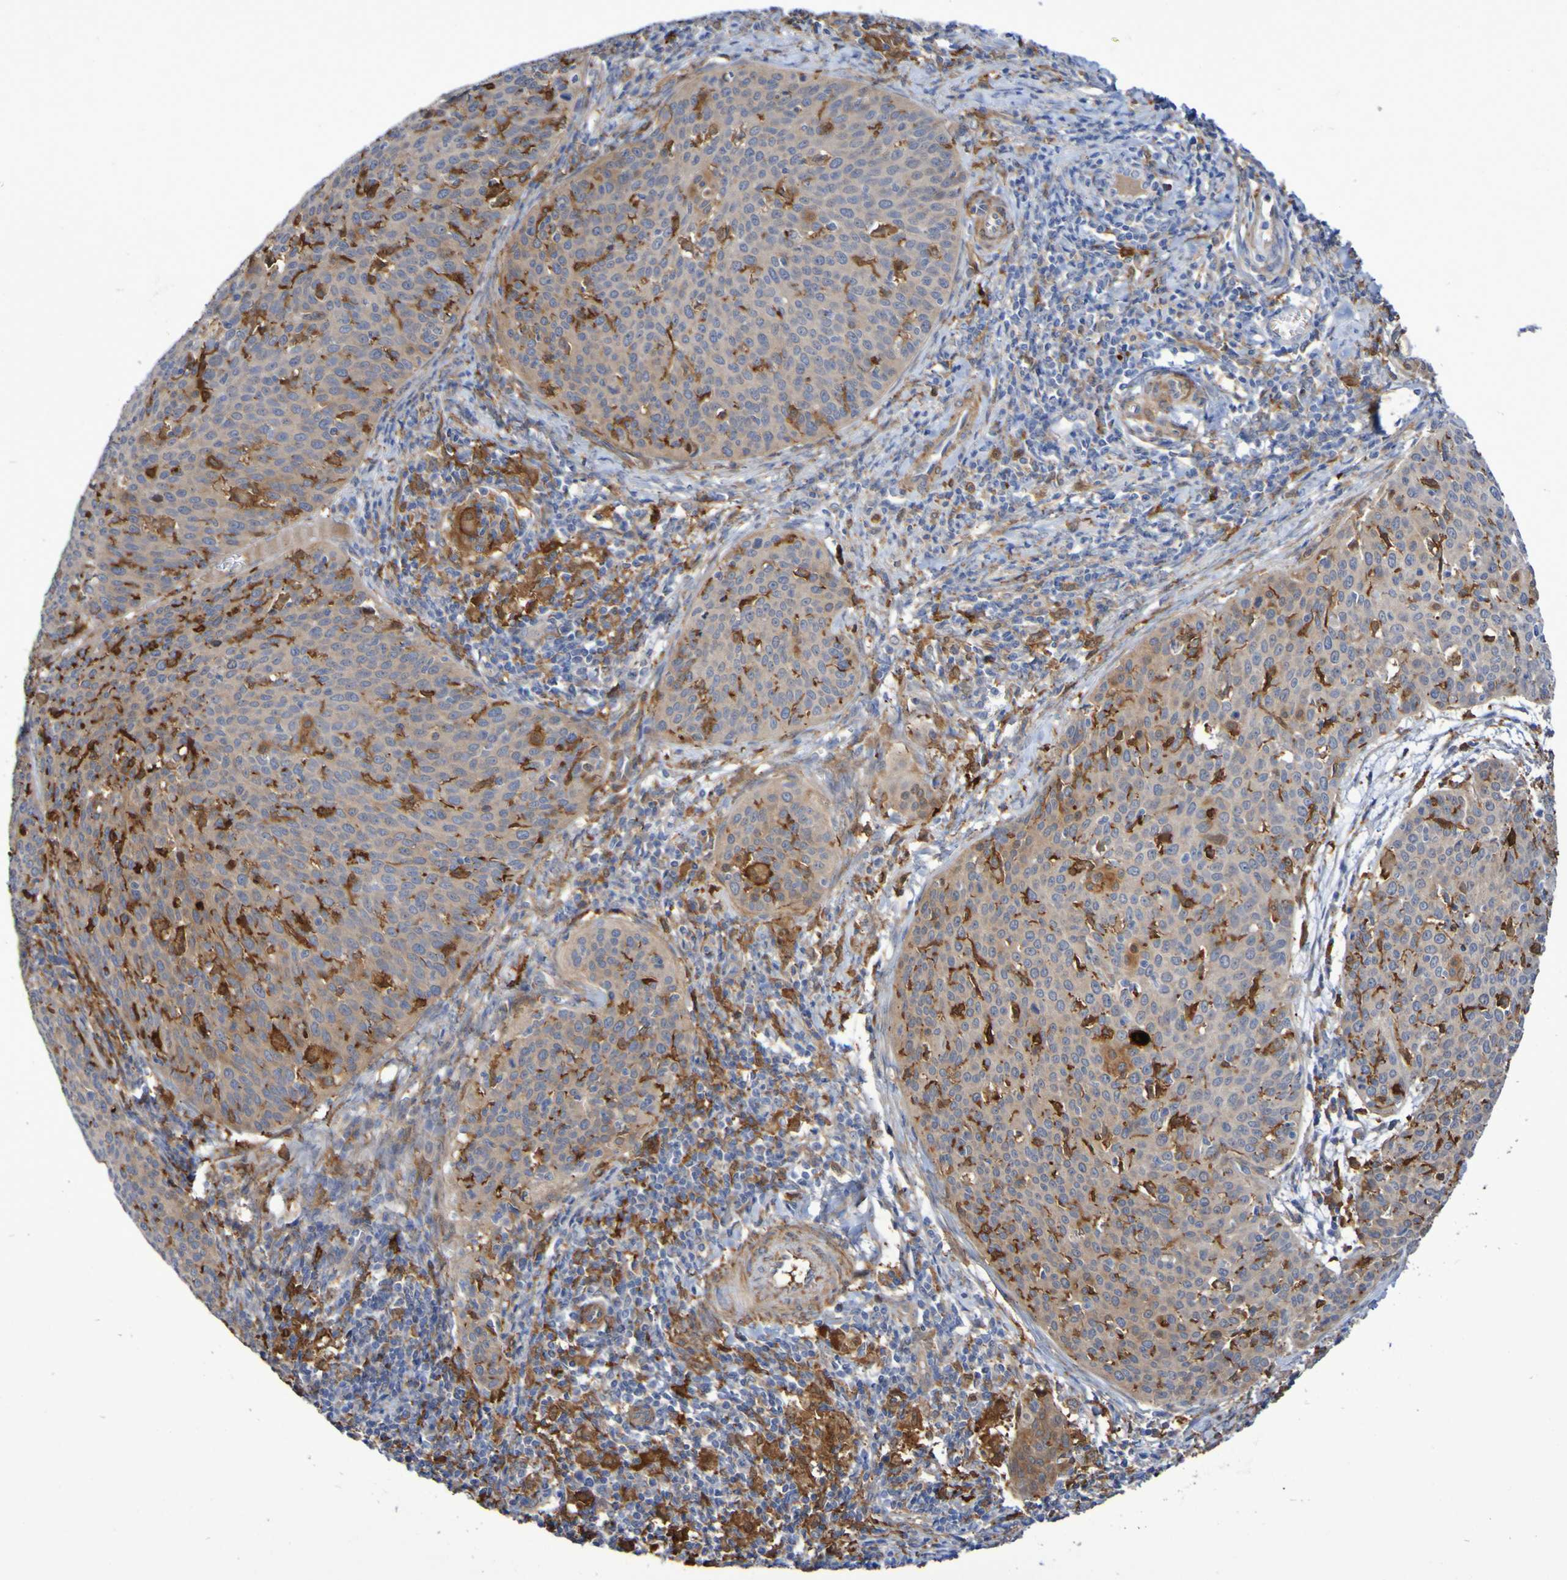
{"staining": {"intensity": "strong", "quantity": "<25%", "location": "cytoplasmic/membranous"}, "tissue": "cervical cancer", "cell_type": "Tumor cells", "image_type": "cancer", "snomed": [{"axis": "morphology", "description": "Squamous cell carcinoma, NOS"}, {"axis": "topography", "description": "Cervix"}], "caption": "Immunohistochemistry of cervical cancer (squamous cell carcinoma) reveals medium levels of strong cytoplasmic/membranous staining in approximately <25% of tumor cells.", "gene": "SCRG1", "patient": {"sex": "female", "age": 38}}